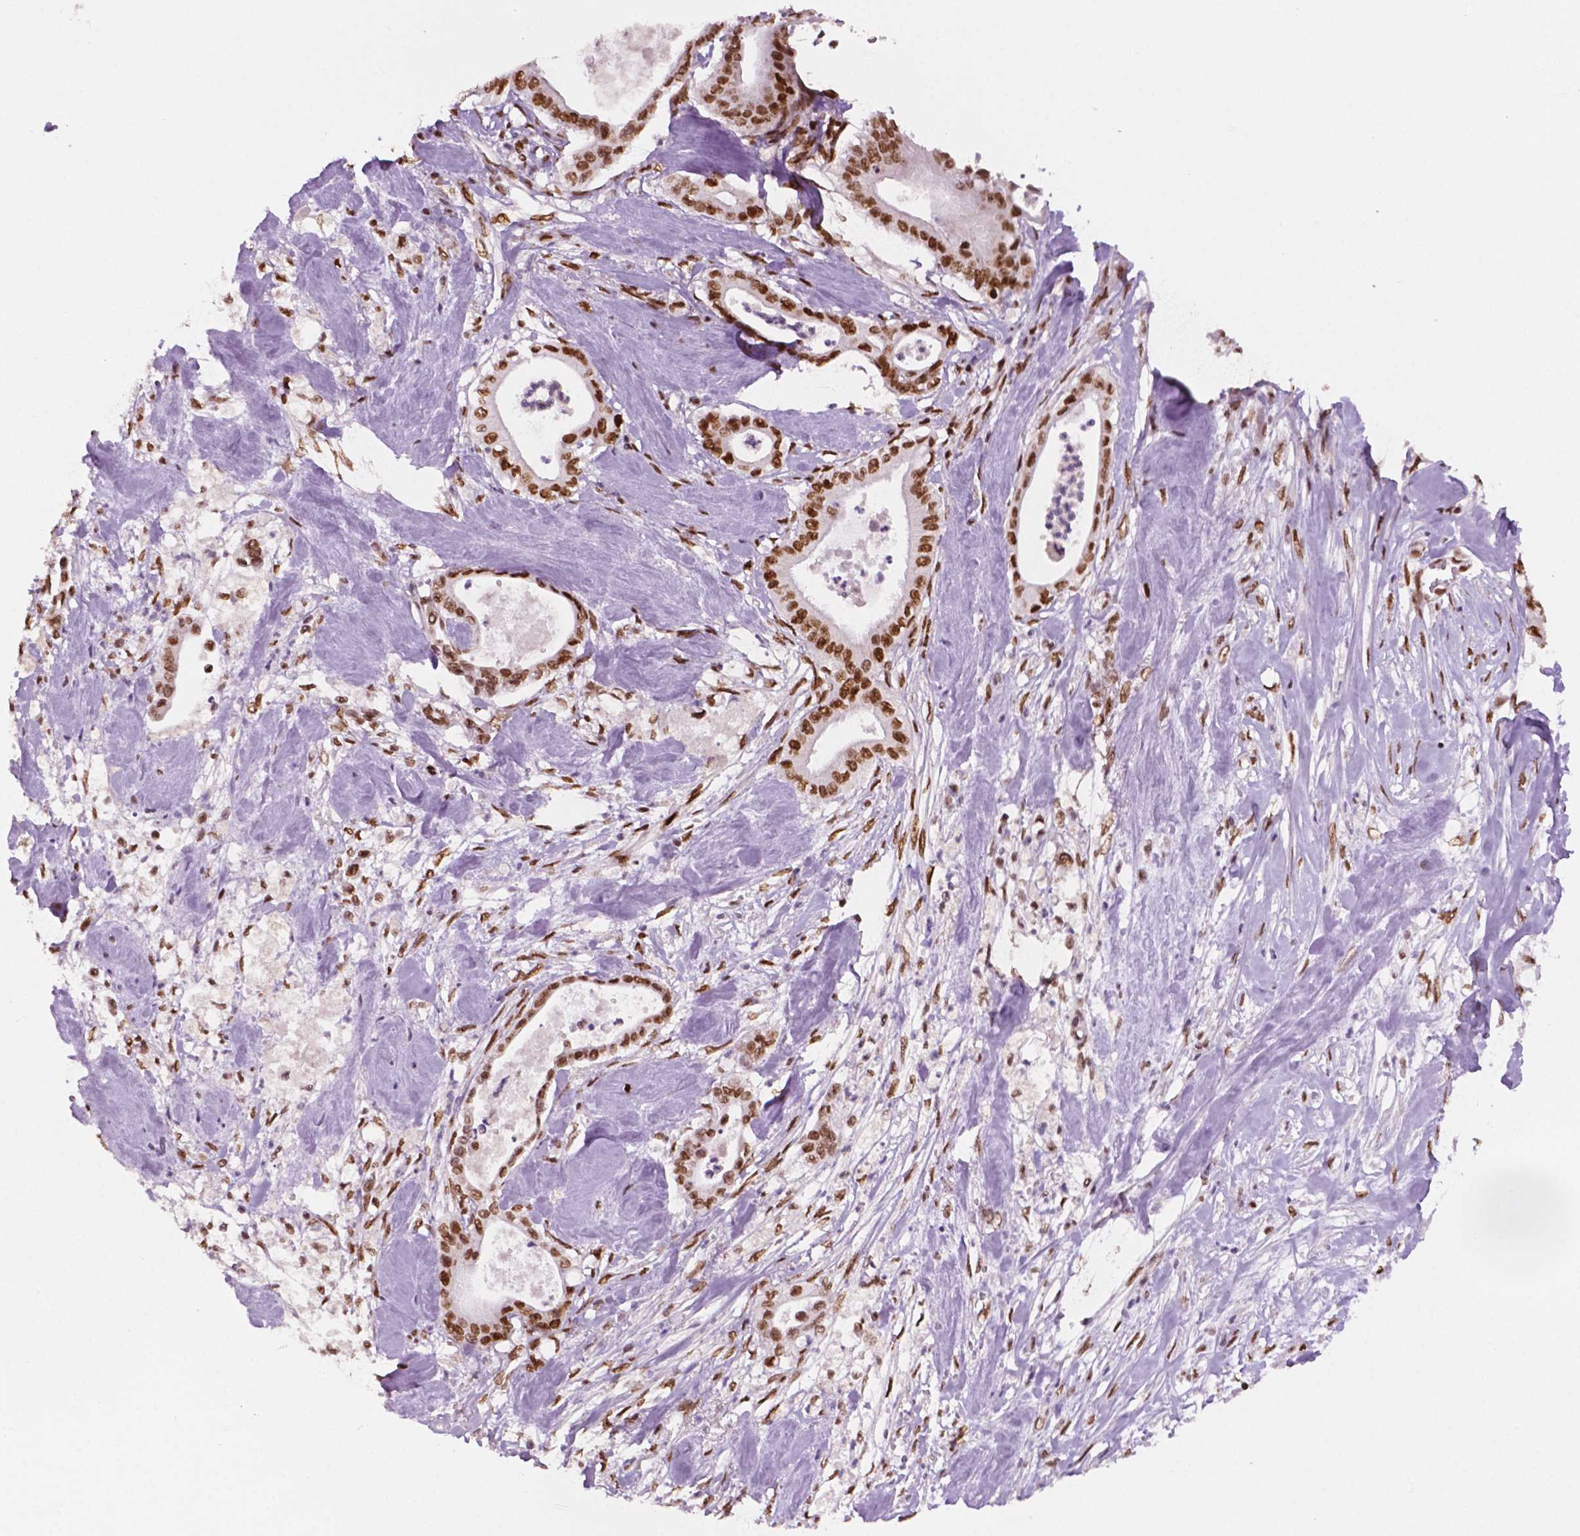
{"staining": {"intensity": "moderate", "quantity": "<25%", "location": "nuclear"}, "tissue": "pancreatic cancer", "cell_type": "Tumor cells", "image_type": "cancer", "snomed": [{"axis": "morphology", "description": "Adenocarcinoma, NOS"}, {"axis": "topography", "description": "Pancreas"}], "caption": "Pancreatic cancer (adenocarcinoma) stained with immunohistochemistry reveals moderate nuclear expression in about <25% of tumor cells.", "gene": "MLH1", "patient": {"sex": "male", "age": 71}}